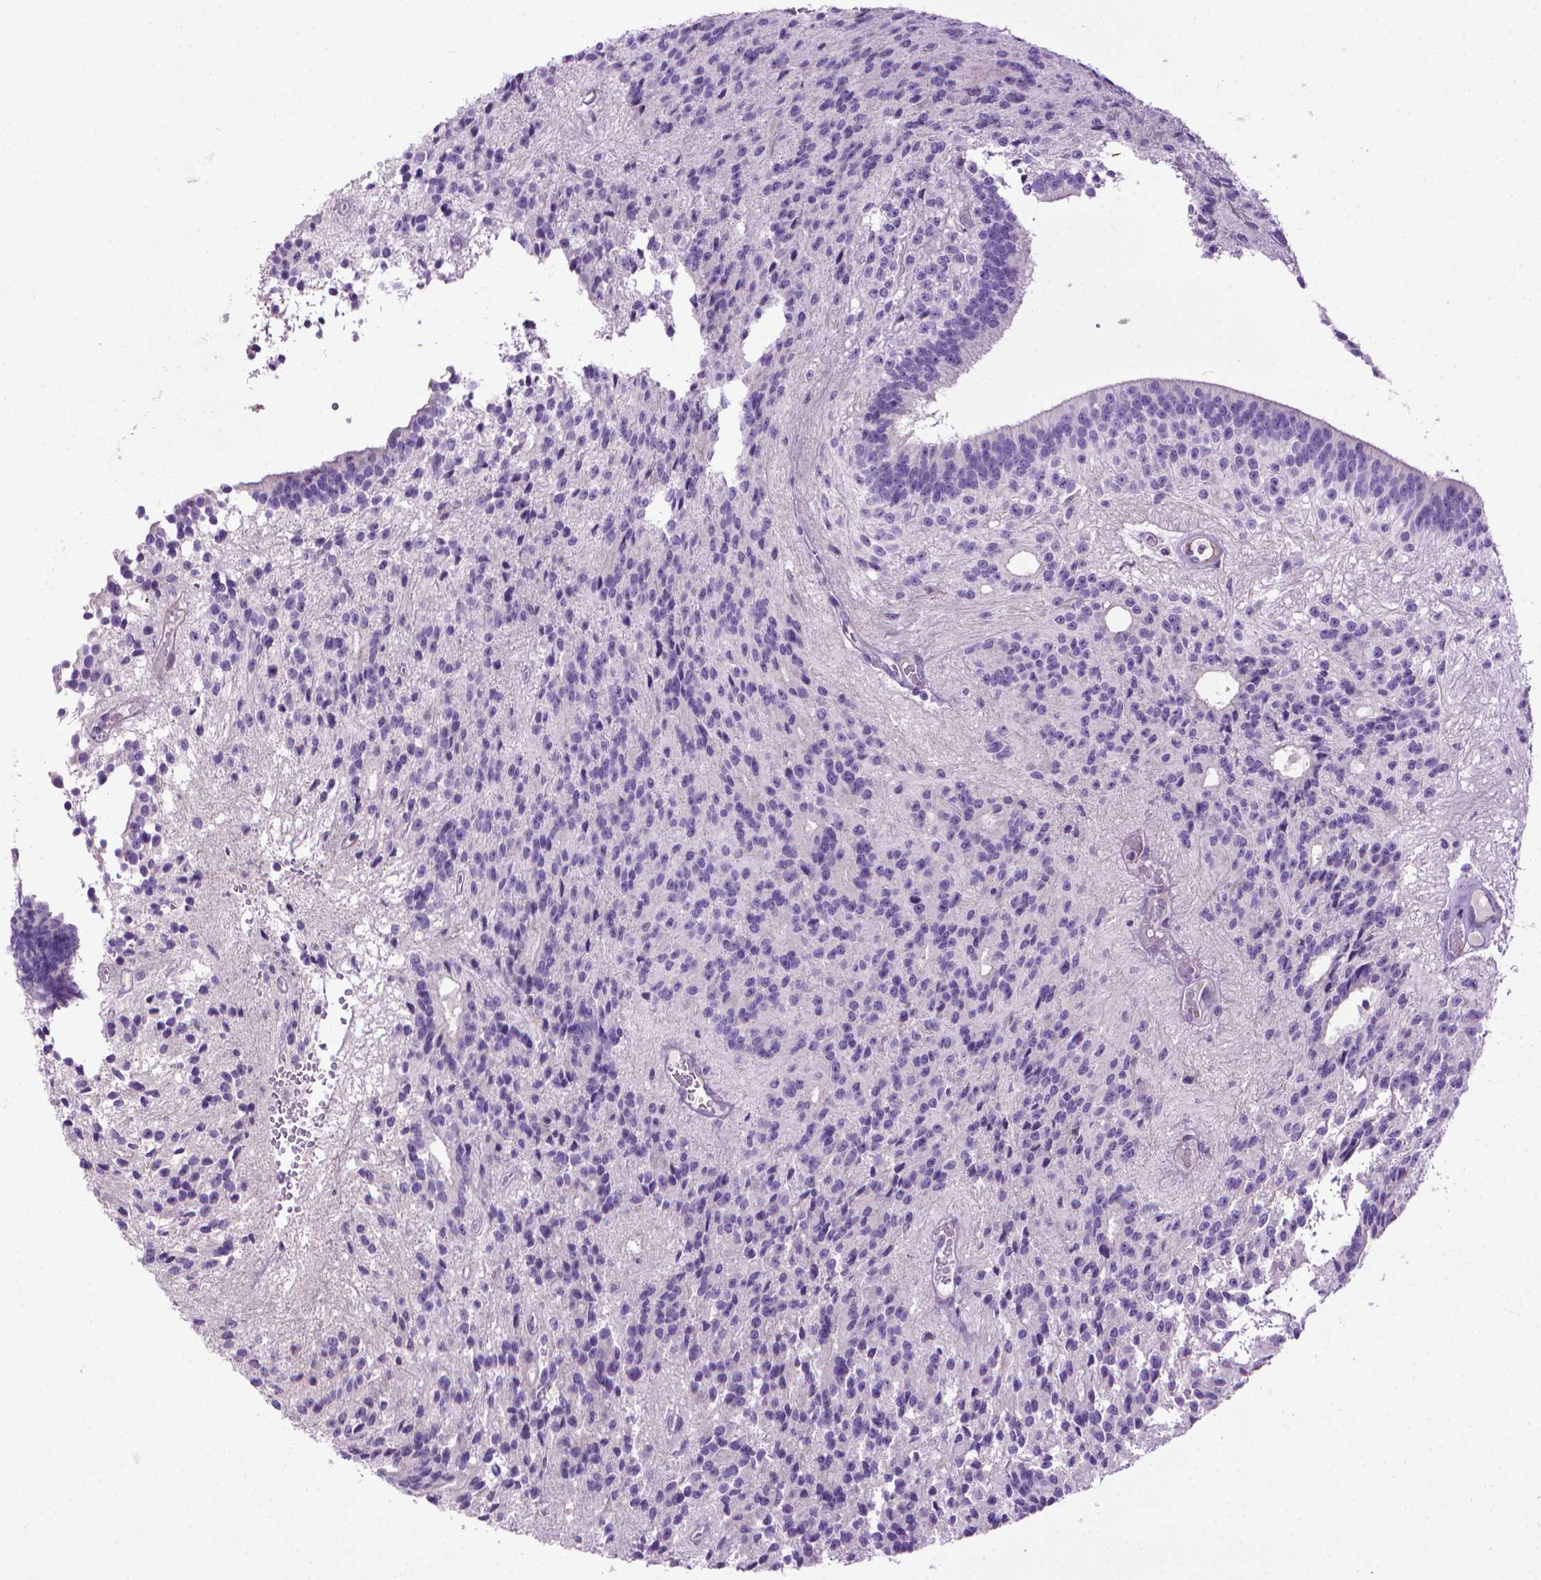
{"staining": {"intensity": "negative", "quantity": "none", "location": "none"}, "tissue": "glioma", "cell_type": "Tumor cells", "image_type": "cancer", "snomed": [{"axis": "morphology", "description": "Glioma, malignant, Low grade"}, {"axis": "topography", "description": "Brain"}], "caption": "The photomicrograph reveals no significant expression in tumor cells of glioma.", "gene": "AQP10", "patient": {"sex": "male", "age": 31}}